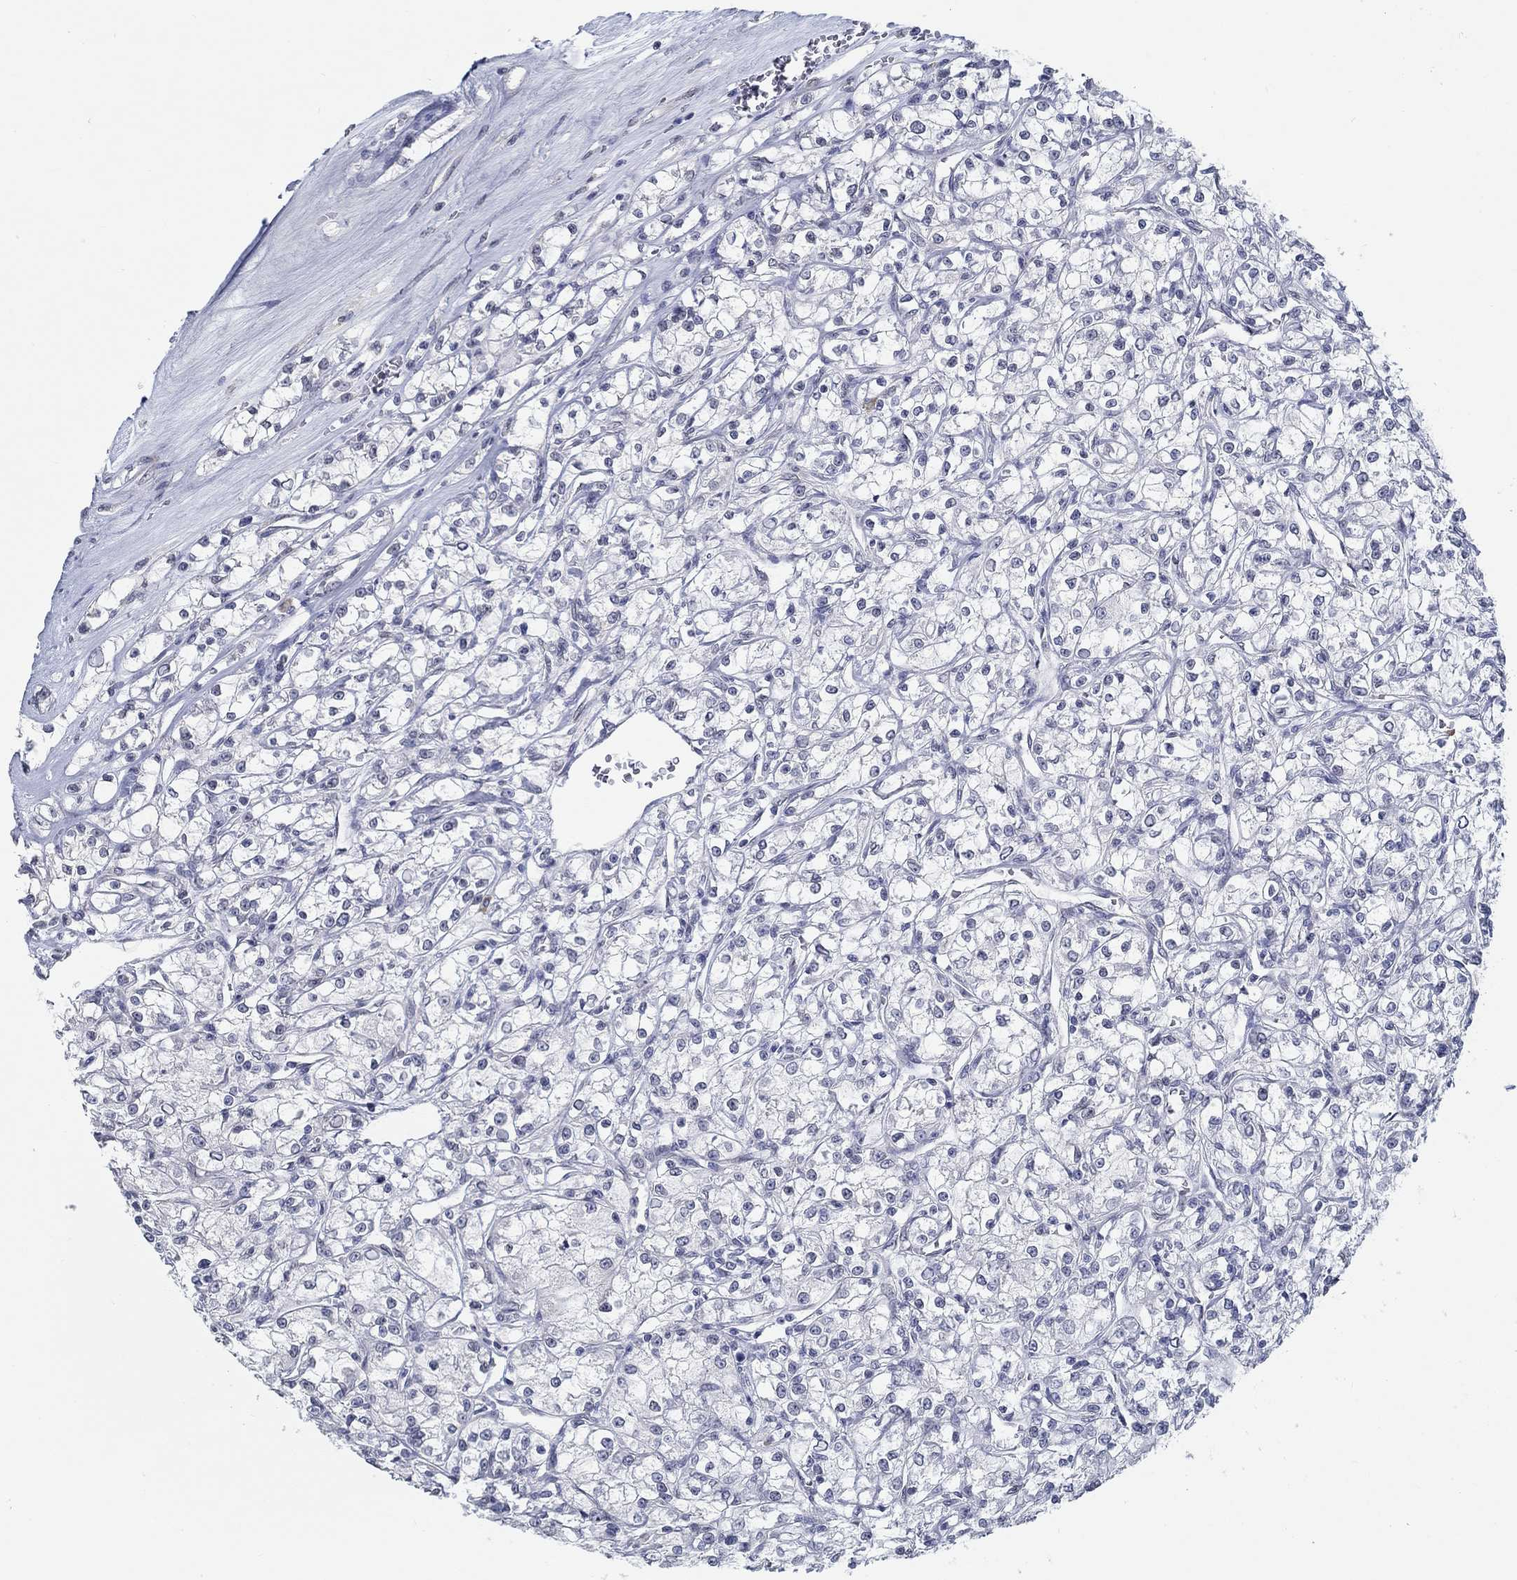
{"staining": {"intensity": "negative", "quantity": "none", "location": "none"}, "tissue": "renal cancer", "cell_type": "Tumor cells", "image_type": "cancer", "snomed": [{"axis": "morphology", "description": "Adenocarcinoma, NOS"}, {"axis": "topography", "description": "Kidney"}], "caption": "Tumor cells are negative for brown protein staining in renal cancer.", "gene": "NUP155", "patient": {"sex": "female", "age": 59}}